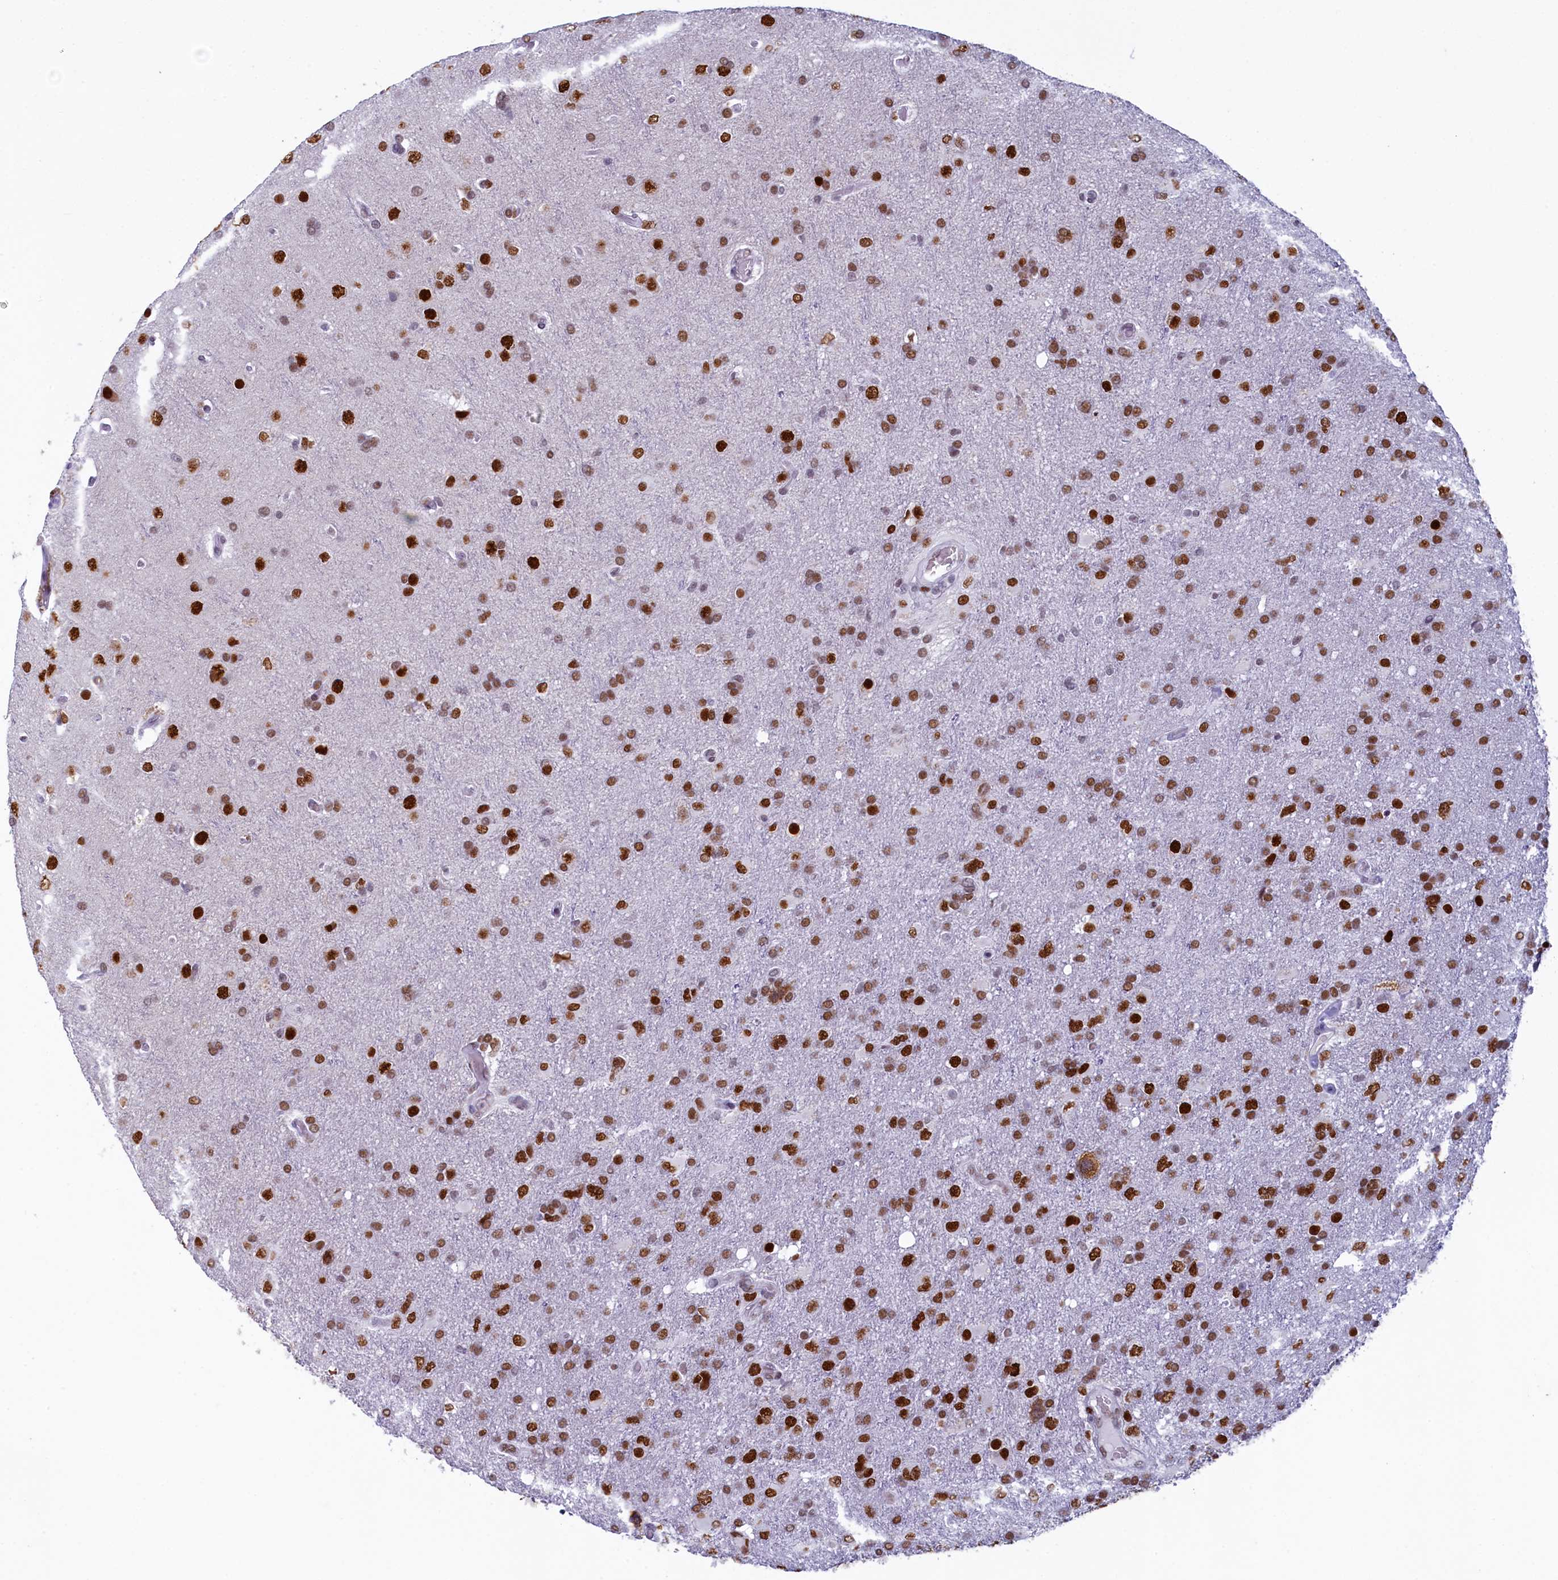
{"staining": {"intensity": "strong", "quantity": ">75%", "location": "nuclear"}, "tissue": "glioma", "cell_type": "Tumor cells", "image_type": "cancer", "snomed": [{"axis": "morphology", "description": "Glioma, malignant, High grade"}, {"axis": "topography", "description": "Brain"}], "caption": "Protein staining by immunohistochemistry demonstrates strong nuclear expression in approximately >75% of tumor cells in glioma.", "gene": "SUGP2", "patient": {"sex": "male", "age": 61}}